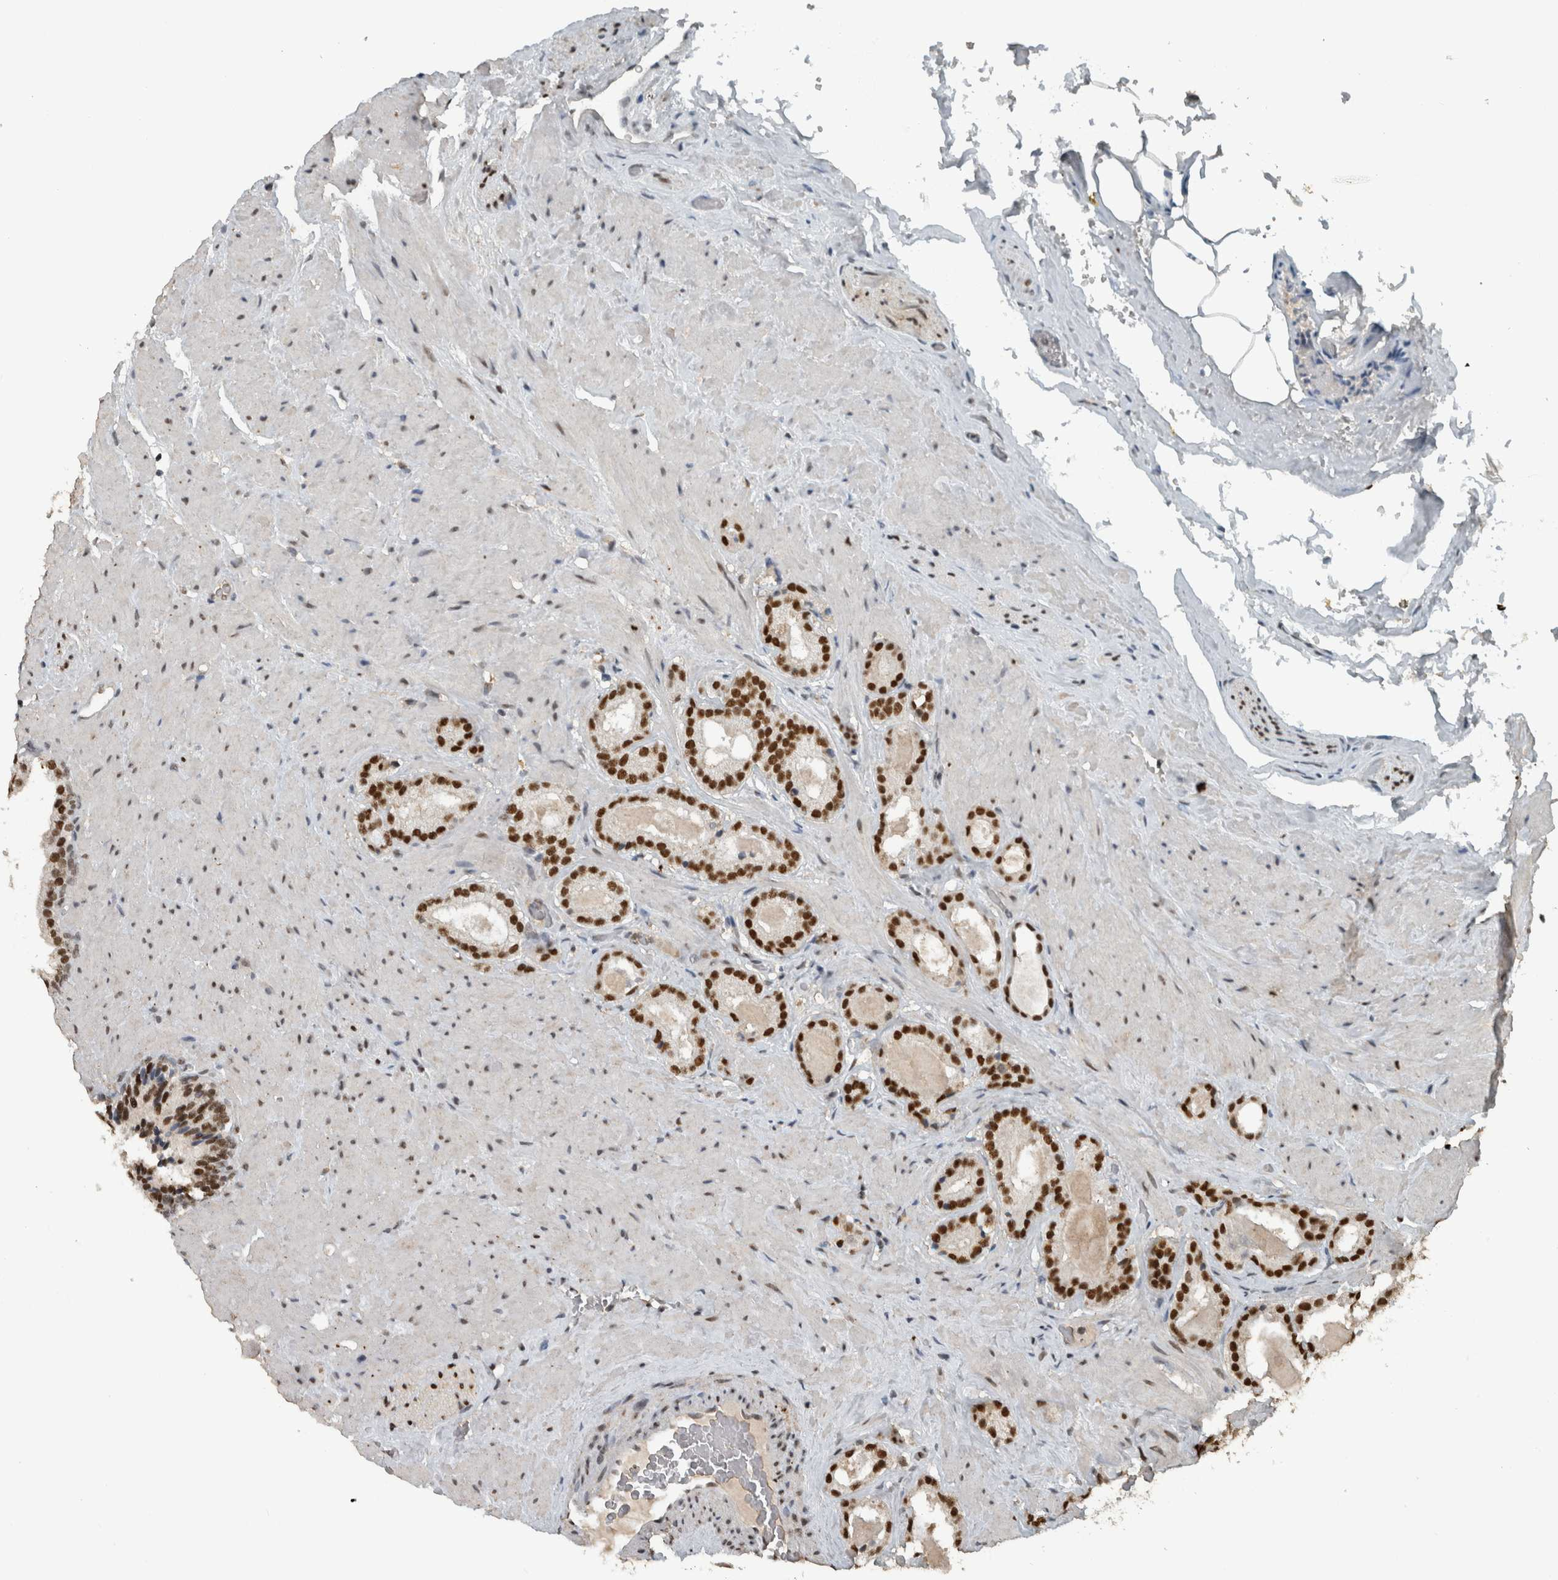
{"staining": {"intensity": "strong", "quantity": ">75%", "location": "nuclear"}, "tissue": "prostate cancer", "cell_type": "Tumor cells", "image_type": "cancer", "snomed": [{"axis": "morphology", "description": "Adenocarcinoma, High grade"}, {"axis": "topography", "description": "Prostate"}], "caption": "Approximately >75% of tumor cells in human prostate adenocarcinoma (high-grade) display strong nuclear protein positivity as visualized by brown immunohistochemical staining.", "gene": "ZNF24", "patient": {"sex": "male", "age": 64}}